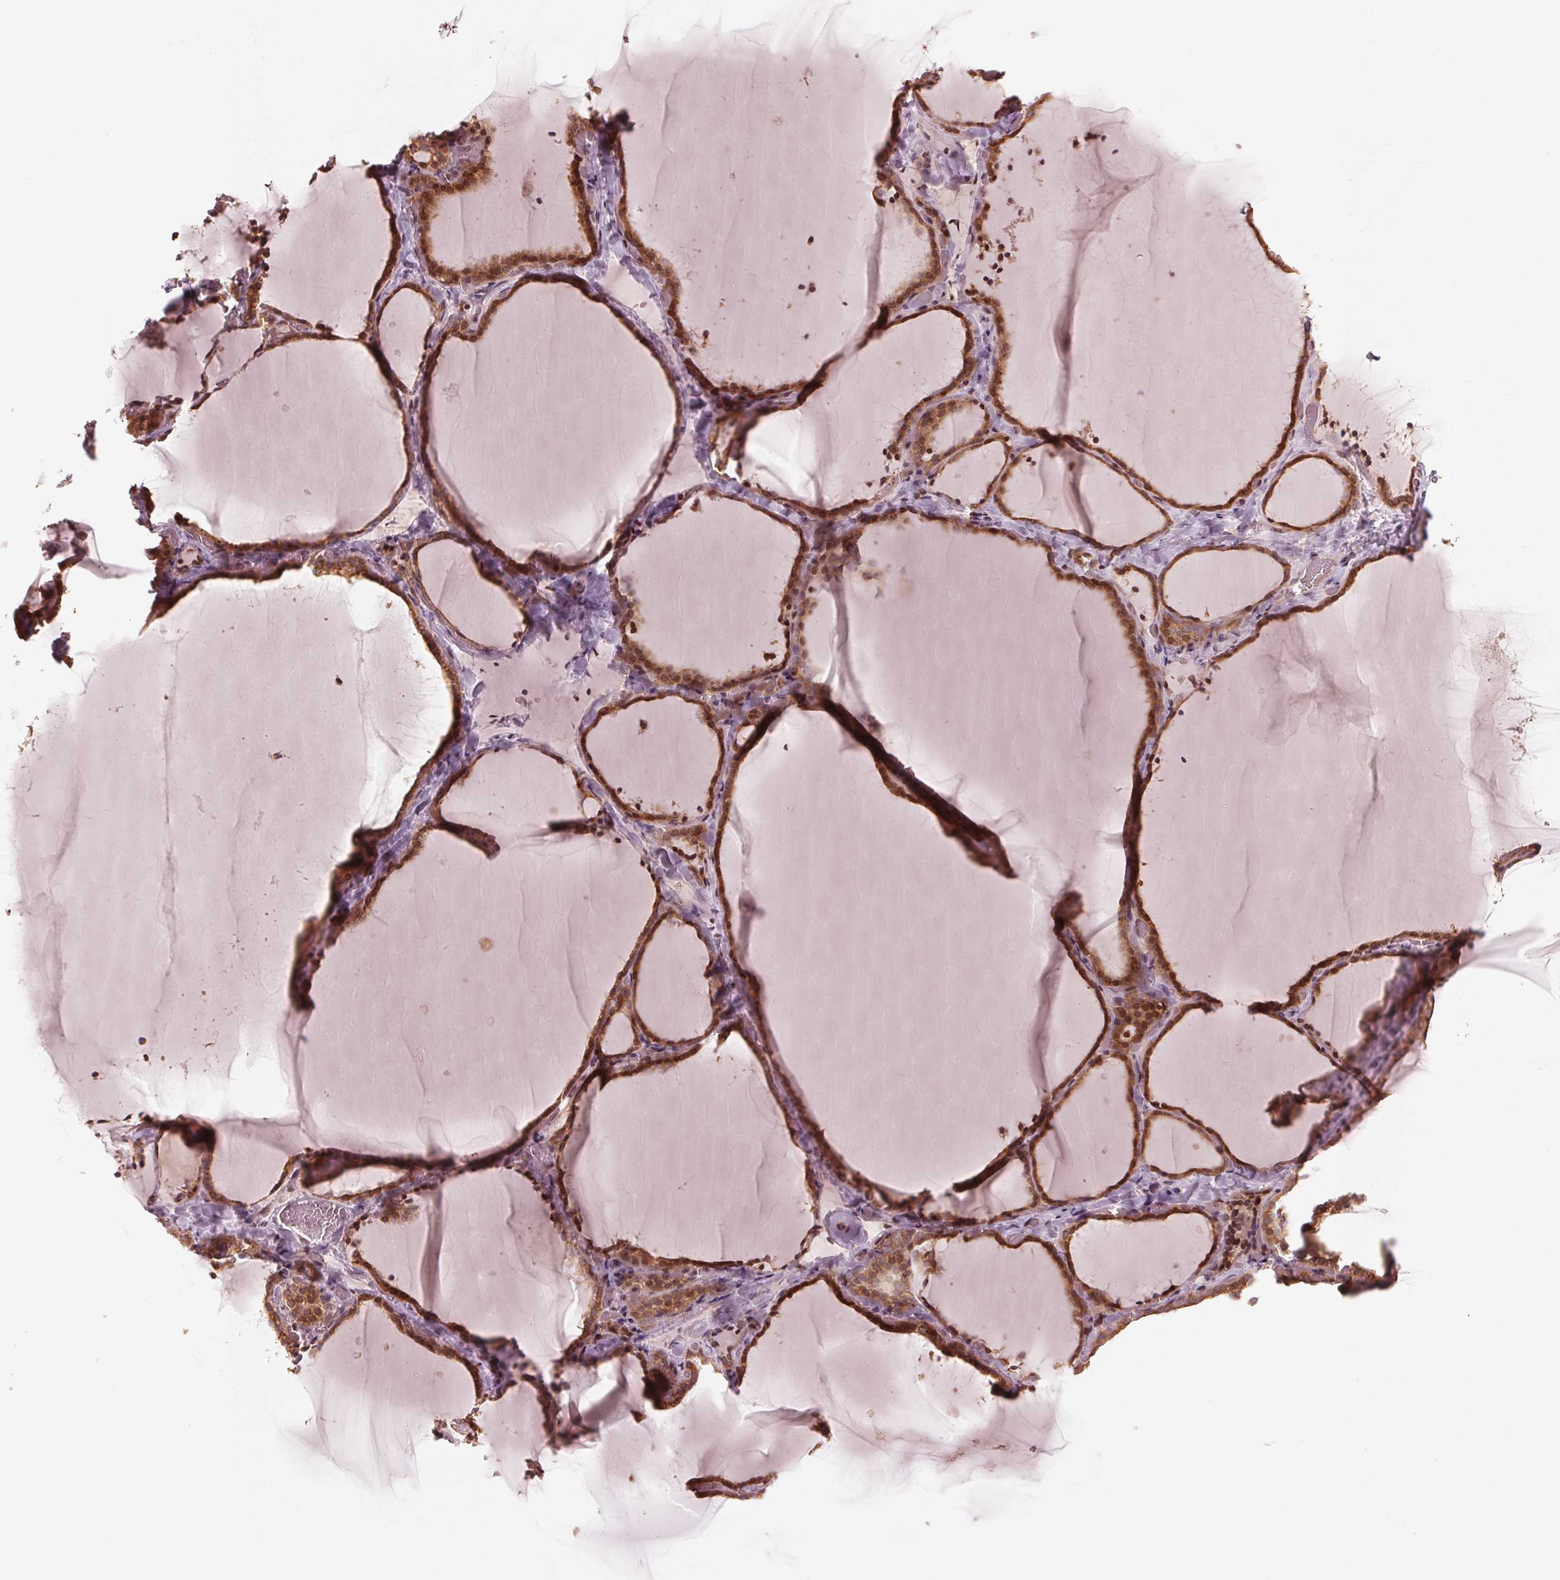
{"staining": {"intensity": "moderate", "quantity": ">75%", "location": "cytoplasmic/membranous,nuclear"}, "tissue": "thyroid gland", "cell_type": "Glandular cells", "image_type": "normal", "snomed": [{"axis": "morphology", "description": "Normal tissue, NOS"}, {"axis": "topography", "description": "Thyroid gland"}], "caption": "Human thyroid gland stained for a protein (brown) reveals moderate cytoplasmic/membranous,nuclear positive staining in about >75% of glandular cells.", "gene": "CMIP", "patient": {"sex": "female", "age": 22}}